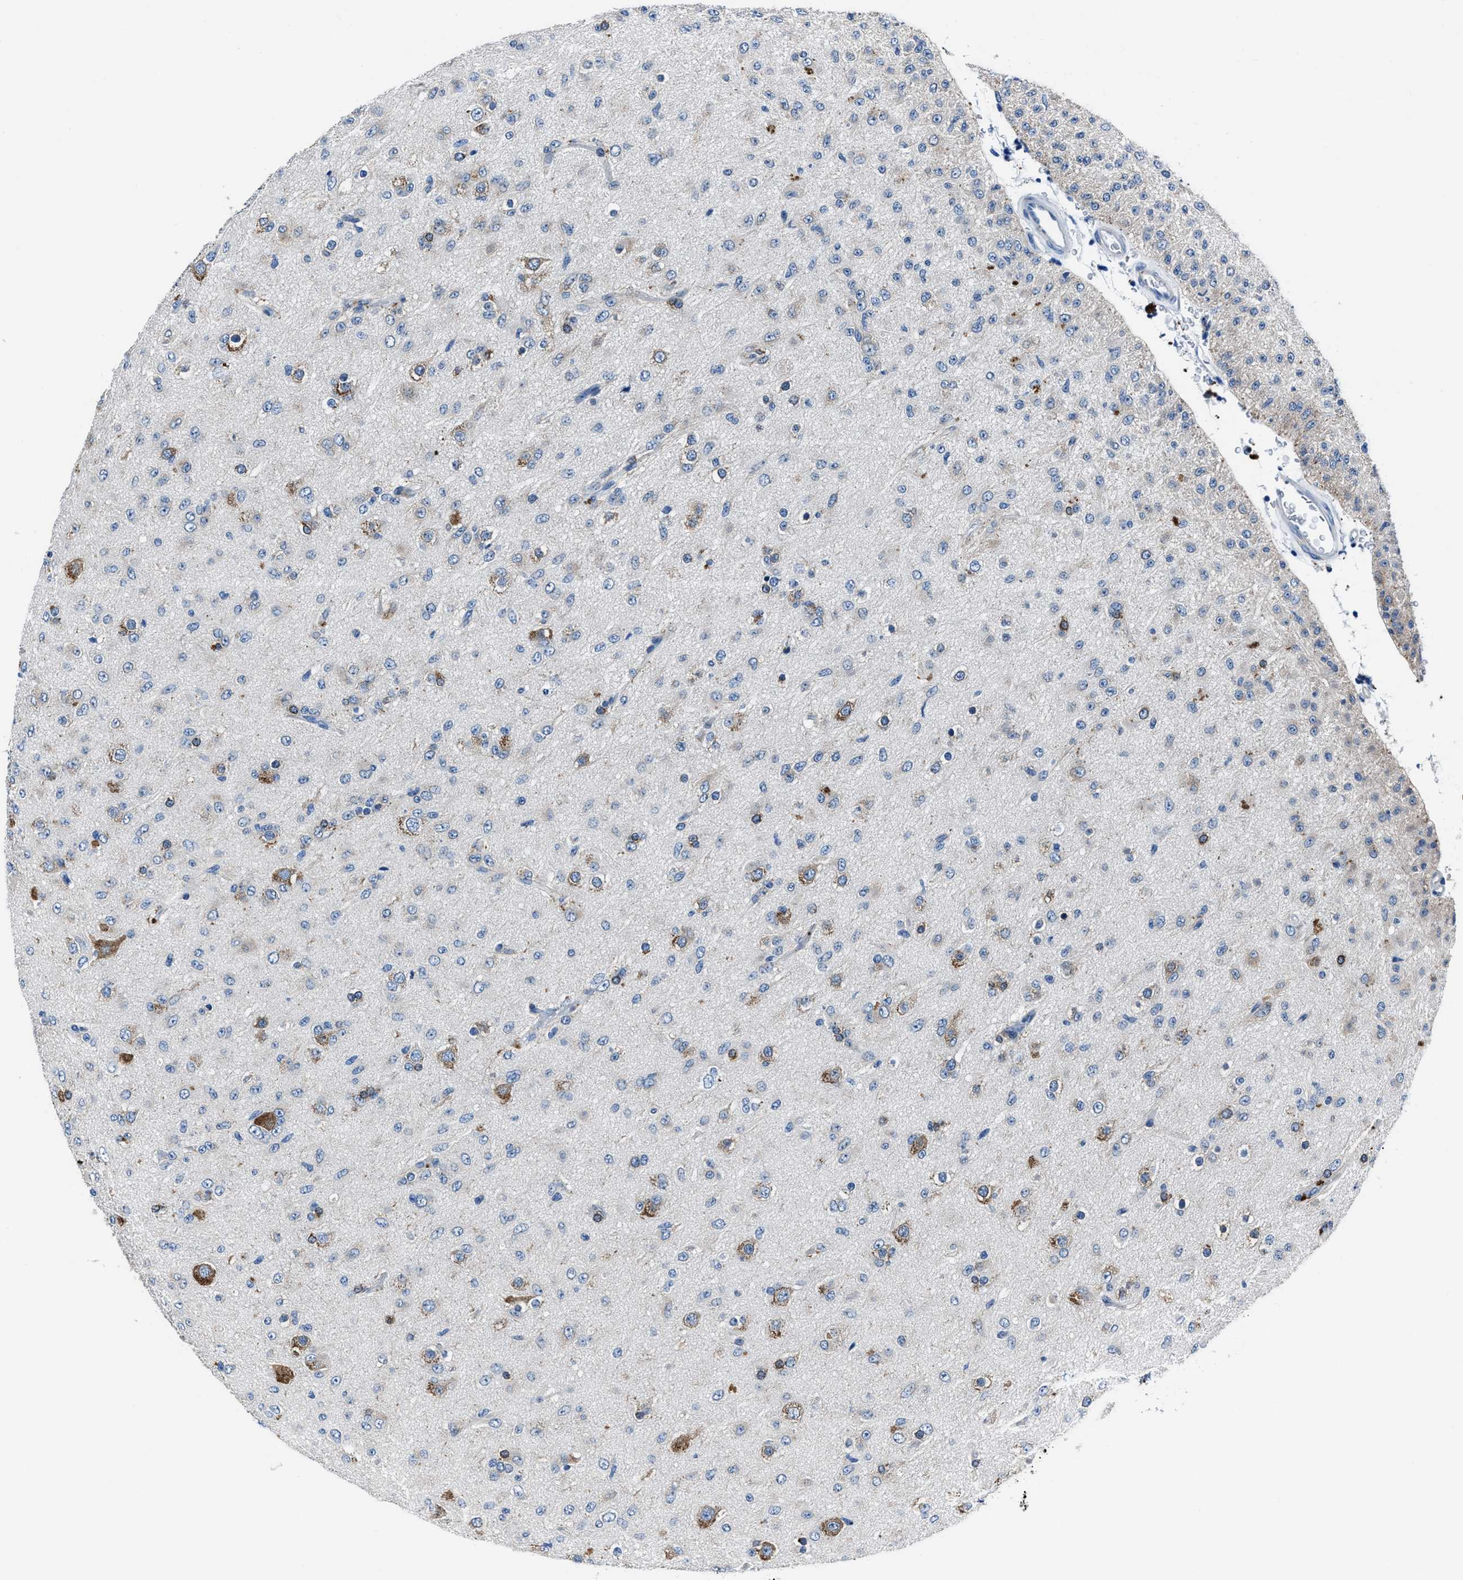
{"staining": {"intensity": "moderate", "quantity": "25%-75%", "location": "cytoplasmic/membranous"}, "tissue": "glioma", "cell_type": "Tumor cells", "image_type": "cancer", "snomed": [{"axis": "morphology", "description": "Glioma, malignant, Low grade"}, {"axis": "topography", "description": "Brain"}], "caption": "This image reveals IHC staining of human low-grade glioma (malignant), with medium moderate cytoplasmic/membranous expression in about 25%-75% of tumor cells.", "gene": "NACAD", "patient": {"sex": "male", "age": 65}}